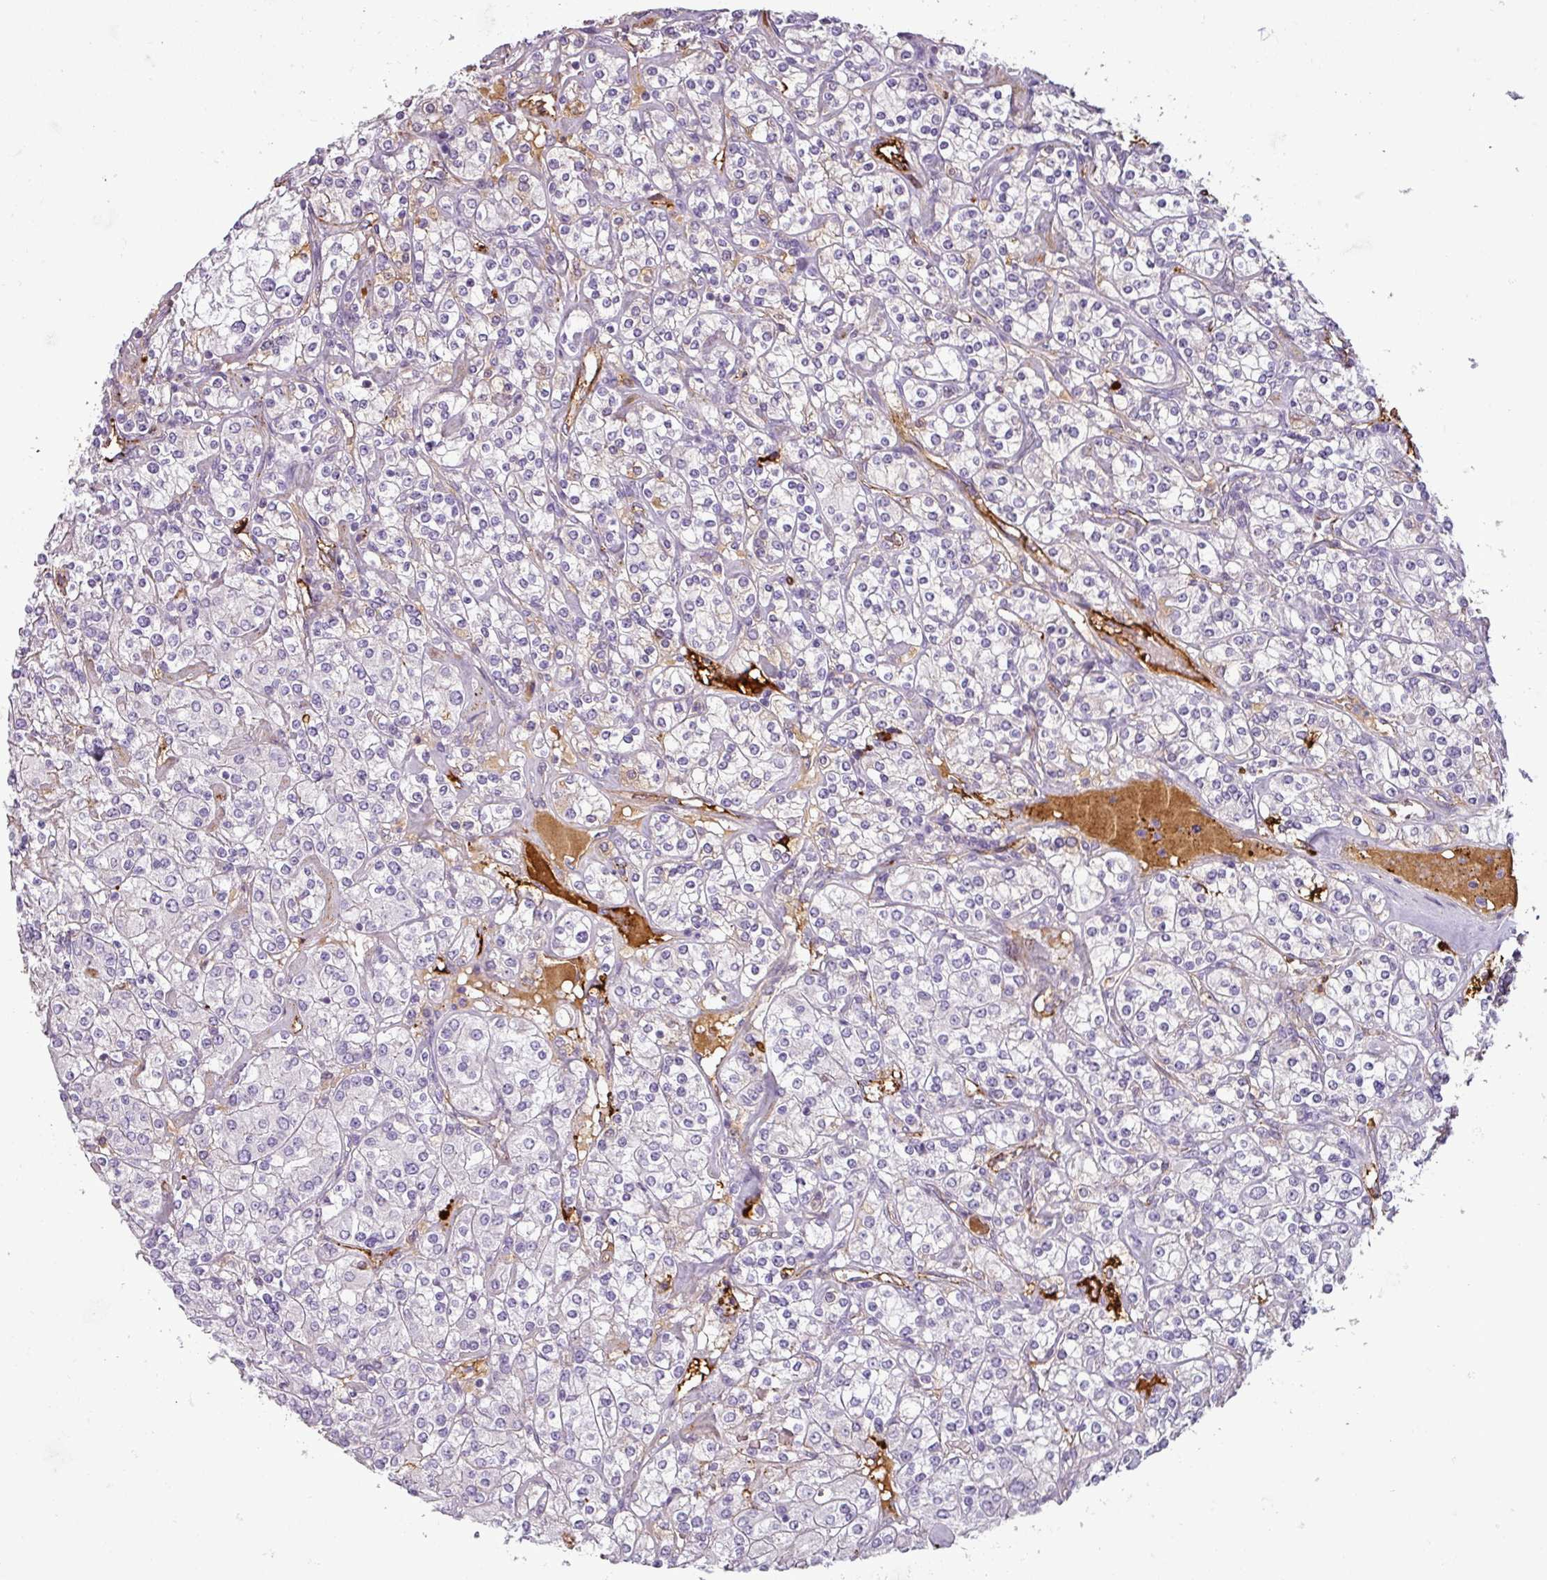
{"staining": {"intensity": "negative", "quantity": "none", "location": "none"}, "tissue": "renal cancer", "cell_type": "Tumor cells", "image_type": "cancer", "snomed": [{"axis": "morphology", "description": "Adenocarcinoma, NOS"}, {"axis": "topography", "description": "Kidney"}], "caption": "High magnification brightfield microscopy of renal adenocarcinoma stained with DAB (brown) and counterstained with hematoxylin (blue): tumor cells show no significant staining.", "gene": "APOC1", "patient": {"sex": "male", "age": 77}}